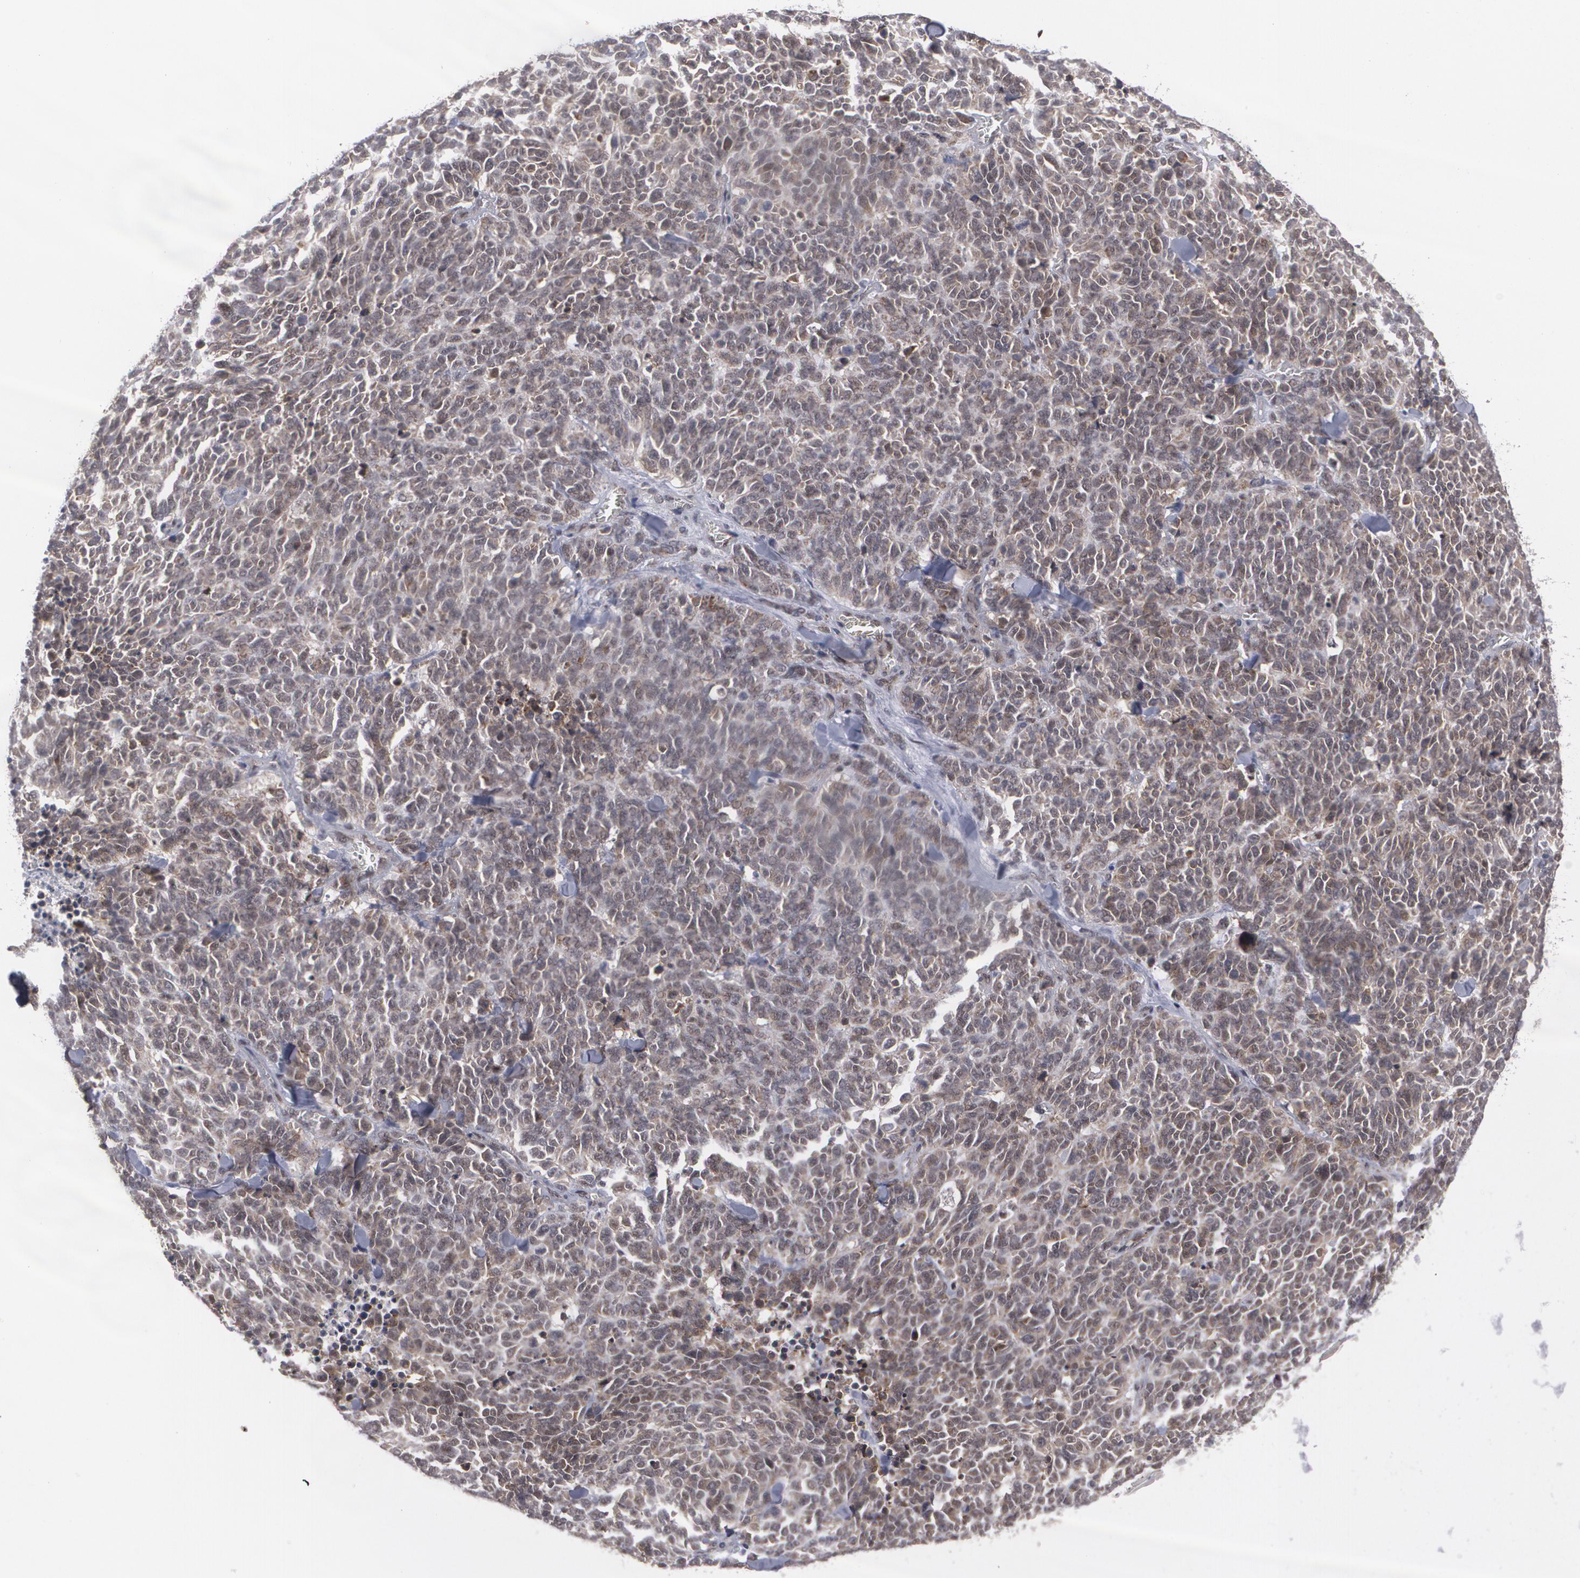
{"staining": {"intensity": "strong", "quantity": ">75%", "location": "nuclear"}, "tissue": "lung cancer", "cell_type": "Tumor cells", "image_type": "cancer", "snomed": [{"axis": "morphology", "description": "Neoplasm, malignant, NOS"}, {"axis": "topography", "description": "Lung"}], "caption": "This image reveals IHC staining of human lung cancer (malignant neoplasm), with high strong nuclear staining in about >75% of tumor cells.", "gene": "INTS6", "patient": {"sex": "female", "age": 58}}